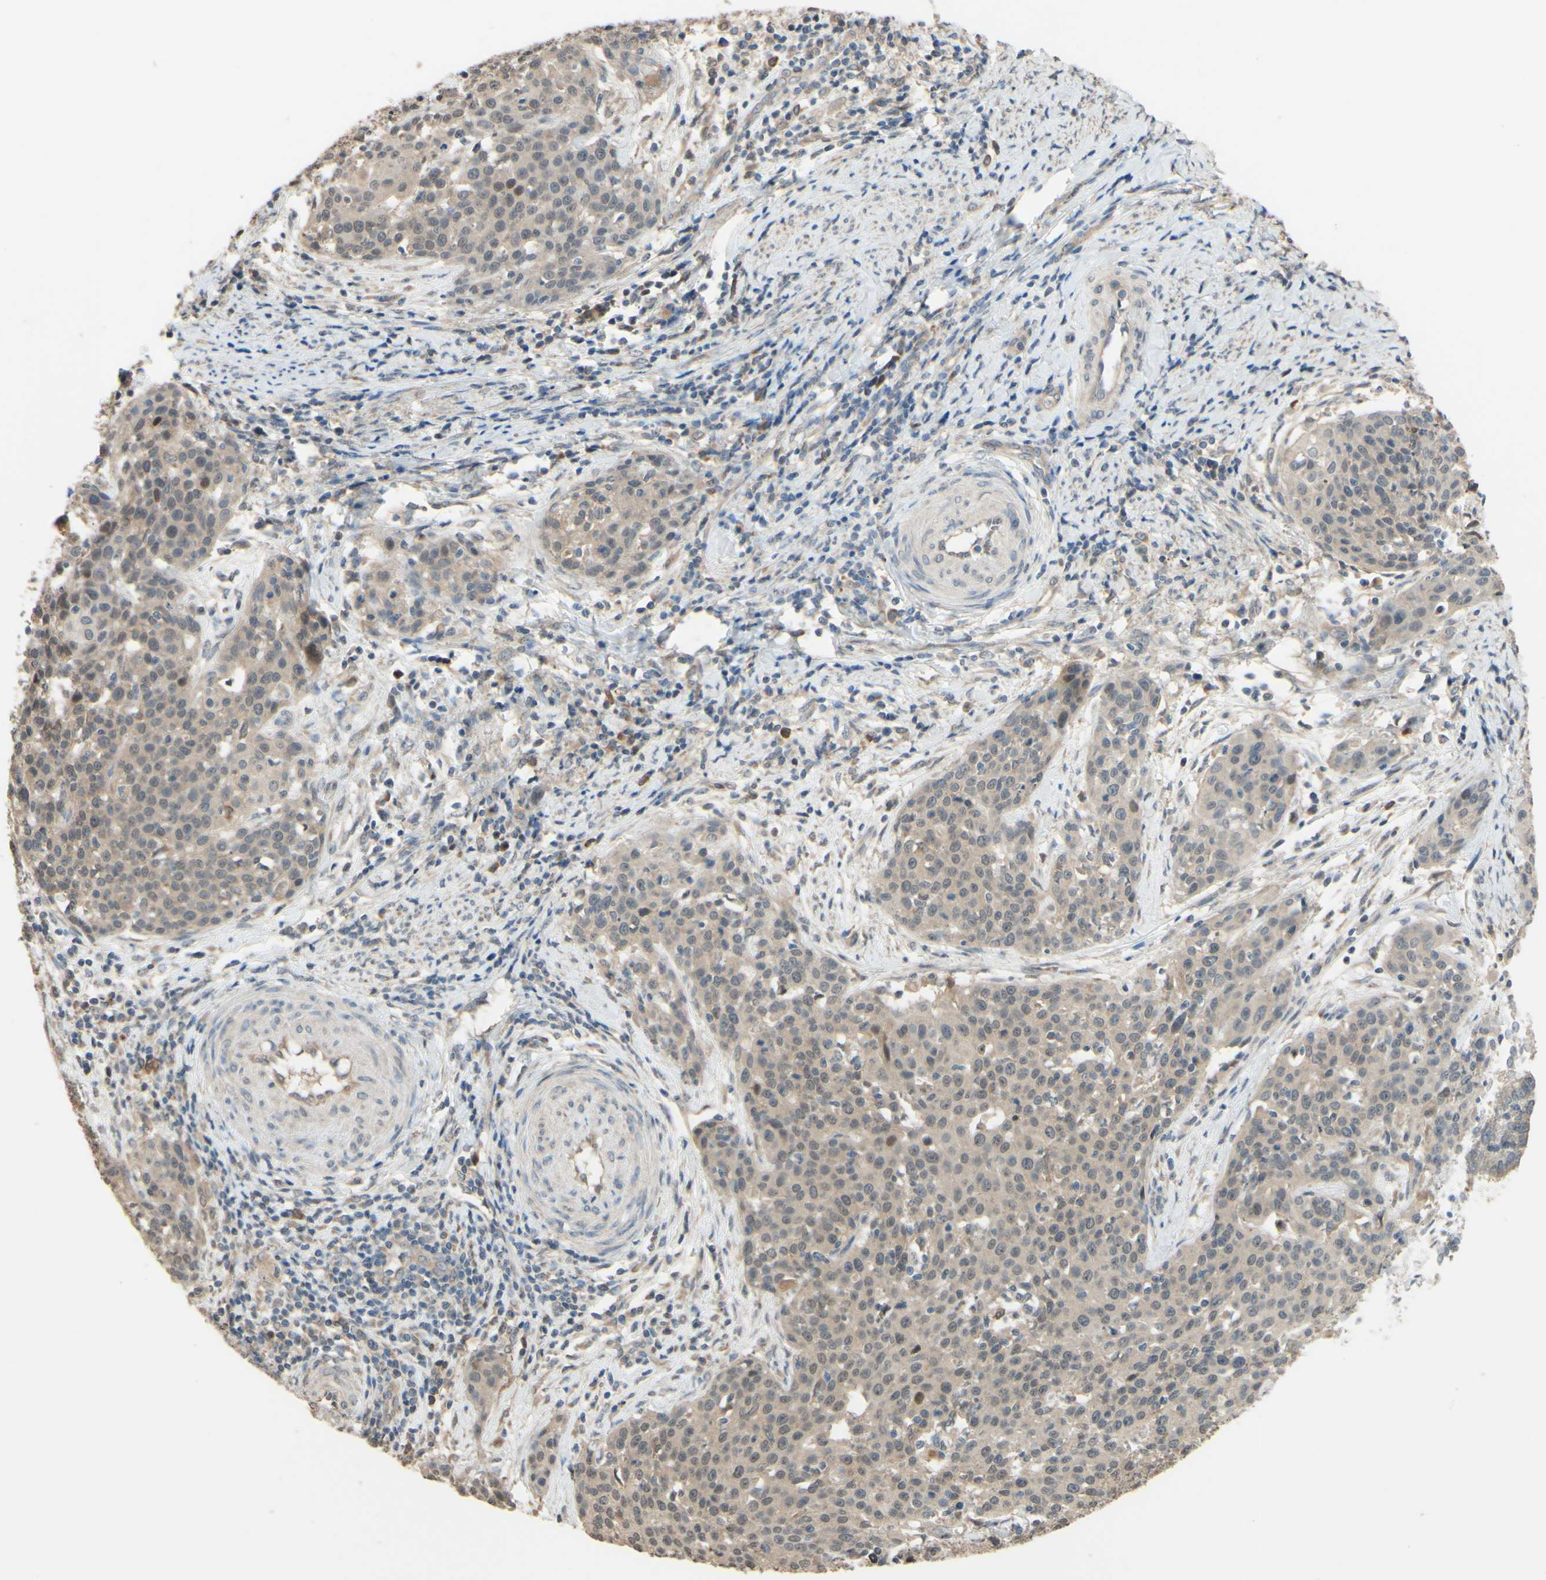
{"staining": {"intensity": "weak", "quantity": ">75%", "location": "cytoplasmic/membranous,nuclear"}, "tissue": "cervical cancer", "cell_type": "Tumor cells", "image_type": "cancer", "snomed": [{"axis": "morphology", "description": "Squamous cell carcinoma, NOS"}, {"axis": "topography", "description": "Cervix"}], "caption": "The immunohistochemical stain shows weak cytoplasmic/membranous and nuclear positivity in tumor cells of cervical cancer tissue.", "gene": "SMIM19", "patient": {"sex": "female", "age": 38}}